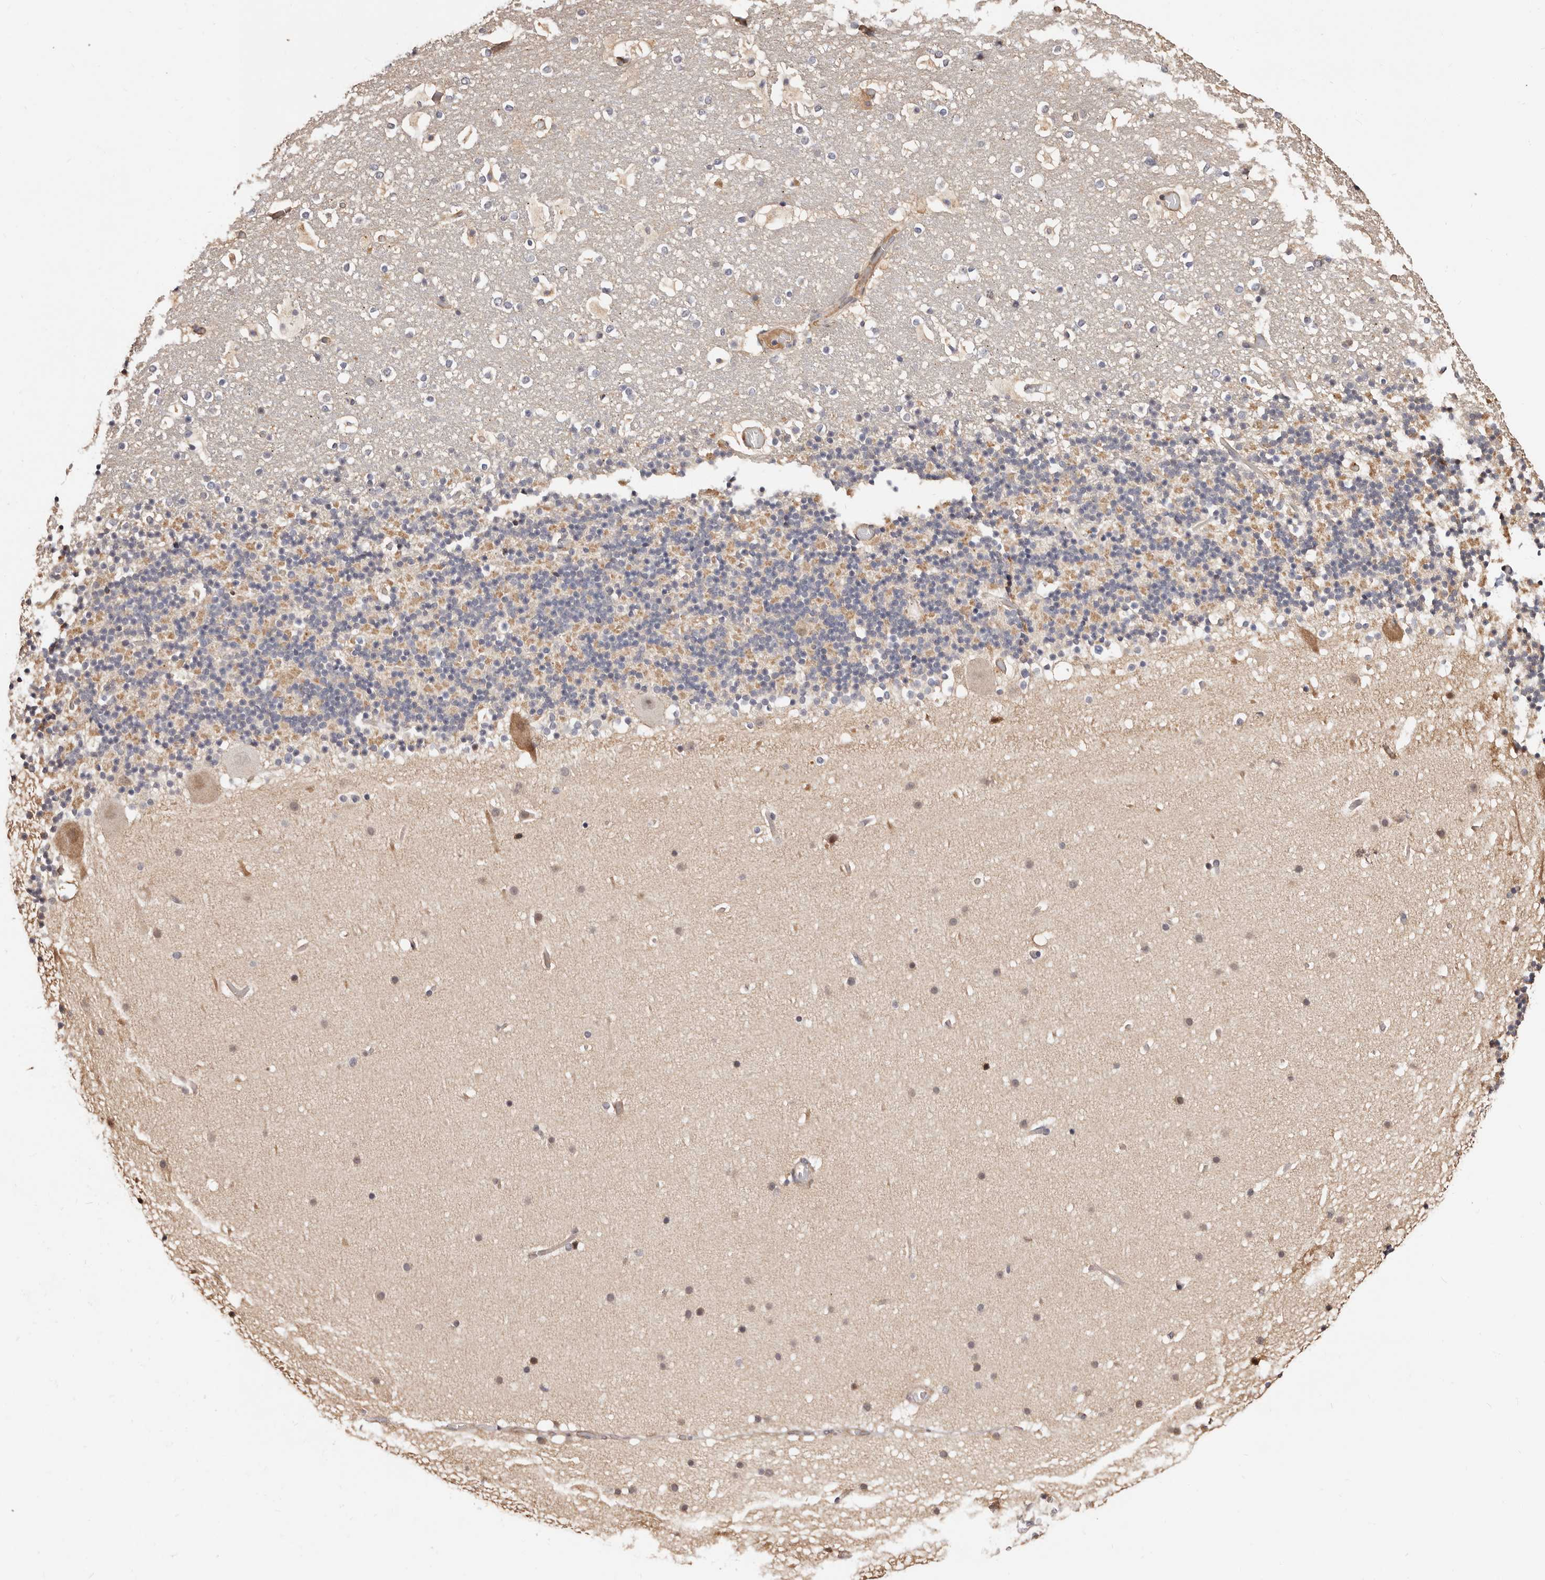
{"staining": {"intensity": "weak", "quantity": "25%-75%", "location": "cytoplasmic/membranous"}, "tissue": "cerebellum", "cell_type": "Cells in granular layer", "image_type": "normal", "snomed": [{"axis": "morphology", "description": "Normal tissue, NOS"}, {"axis": "topography", "description": "Cerebellum"}], "caption": "Unremarkable cerebellum exhibits weak cytoplasmic/membranous positivity in approximately 25%-75% of cells in granular layer.", "gene": "TRIP13", "patient": {"sex": "male", "age": 57}}